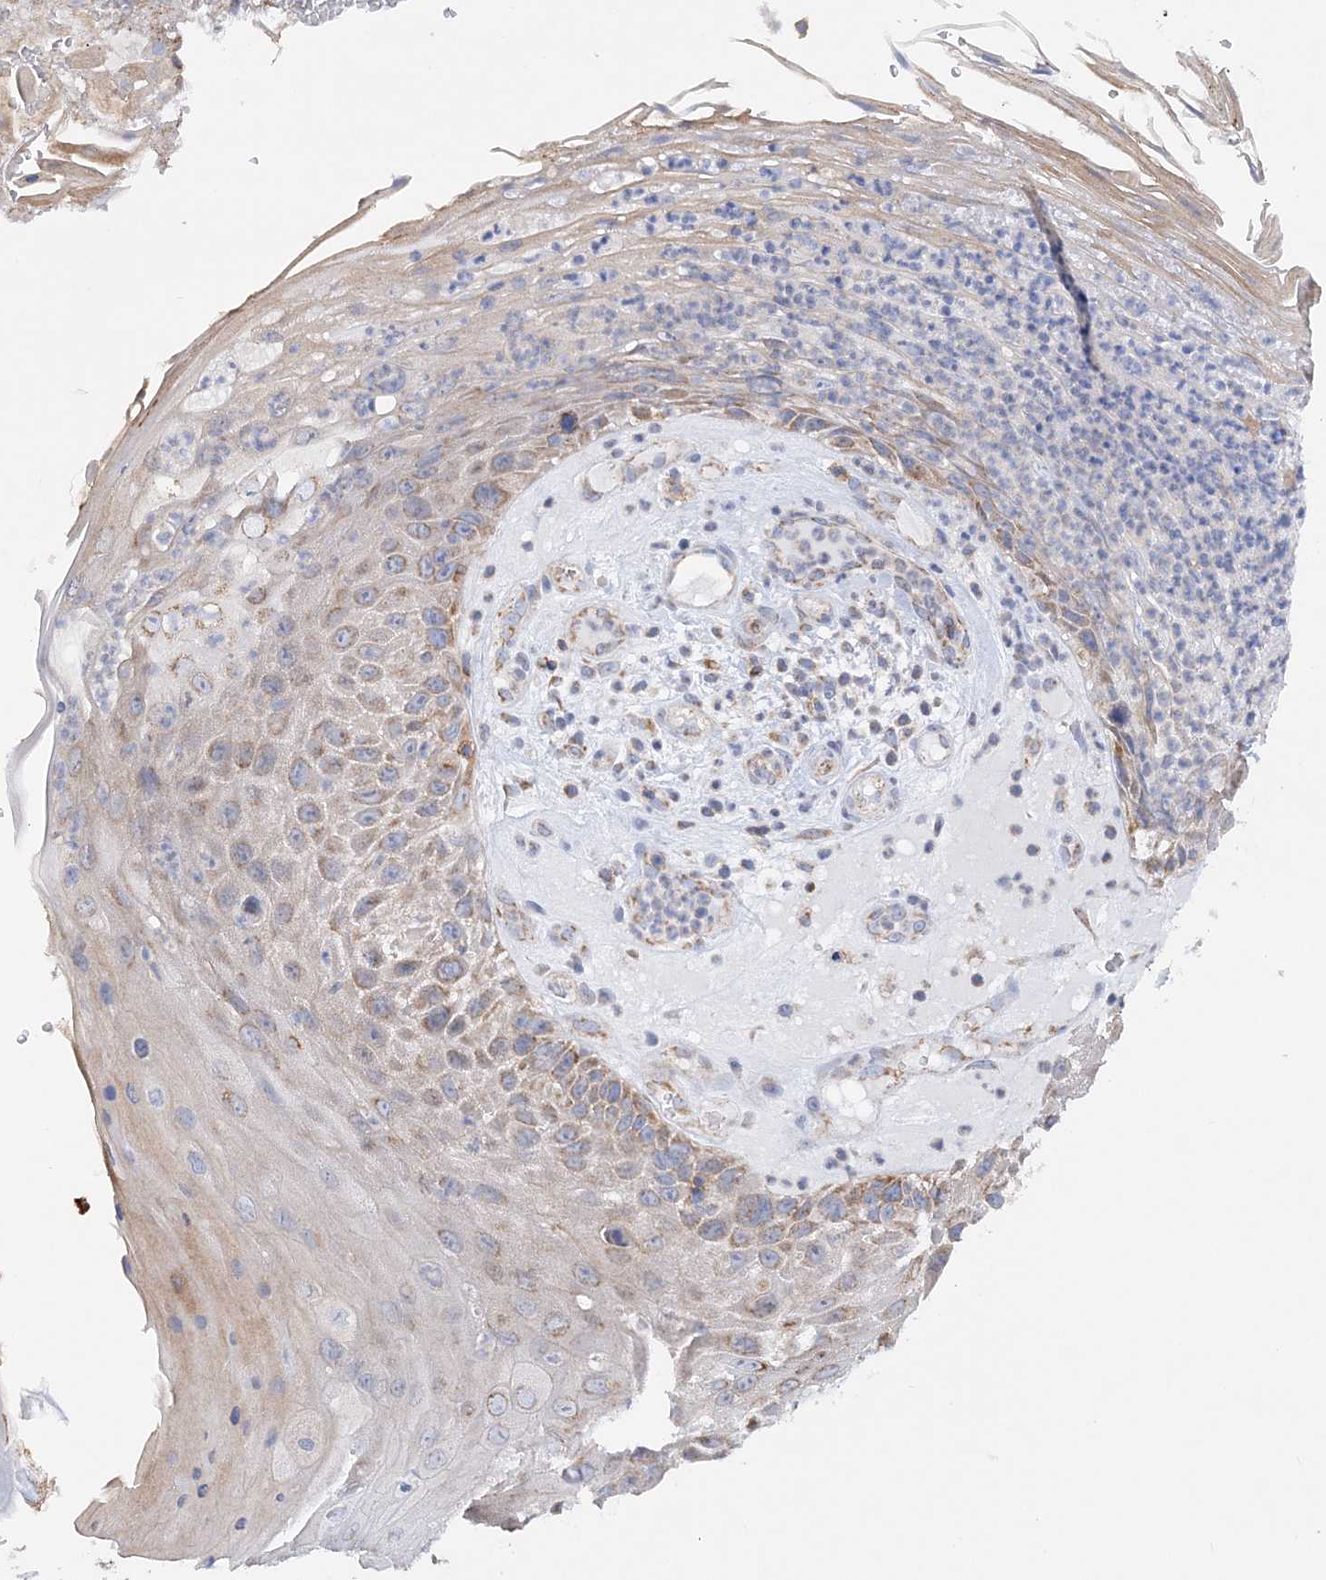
{"staining": {"intensity": "moderate", "quantity": ">75%", "location": "cytoplasmic/membranous"}, "tissue": "skin cancer", "cell_type": "Tumor cells", "image_type": "cancer", "snomed": [{"axis": "morphology", "description": "Squamous cell carcinoma, NOS"}, {"axis": "topography", "description": "Skin"}], "caption": "This is an image of immunohistochemistry staining of skin cancer (squamous cell carcinoma), which shows moderate positivity in the cytoplasmic/membranous of tumor cells.", "gene": "TTC32", "patient": {"sex": "female", "age": 88}}